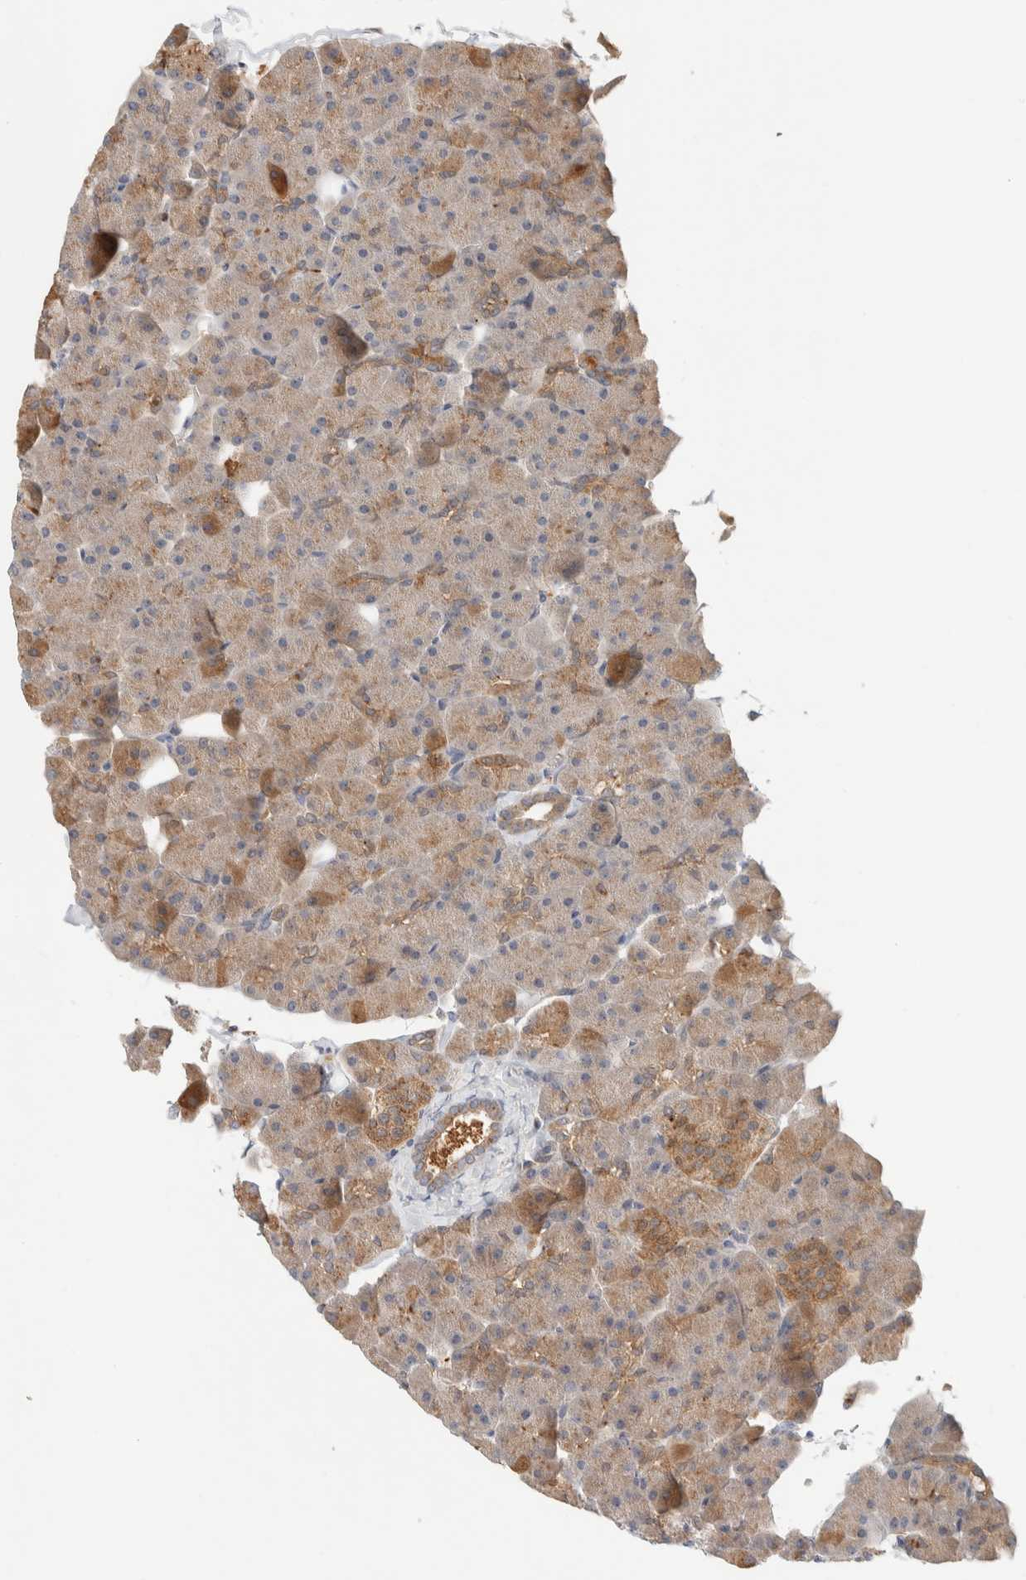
{"staining": {"intensity": "moderate", "quantity": "25%-75%", "location": "cytoplasmic/membranous"}, "tissue": "pancreas", "cell_type": "Exocrine glandular cells", "image_type": "normal", "snomed": [{"axis": "morphology", "description": "Normal tissue, NOS"}, {"axis": "topography", "description": "Pancreas"}], "caption": "Pancreas stained for a protein reveals moderate cytoplasmic/membranous positivity in exocrine glandular cells.", "gene": "GCLM", "patient": {"sex": "male", "age": 35}}